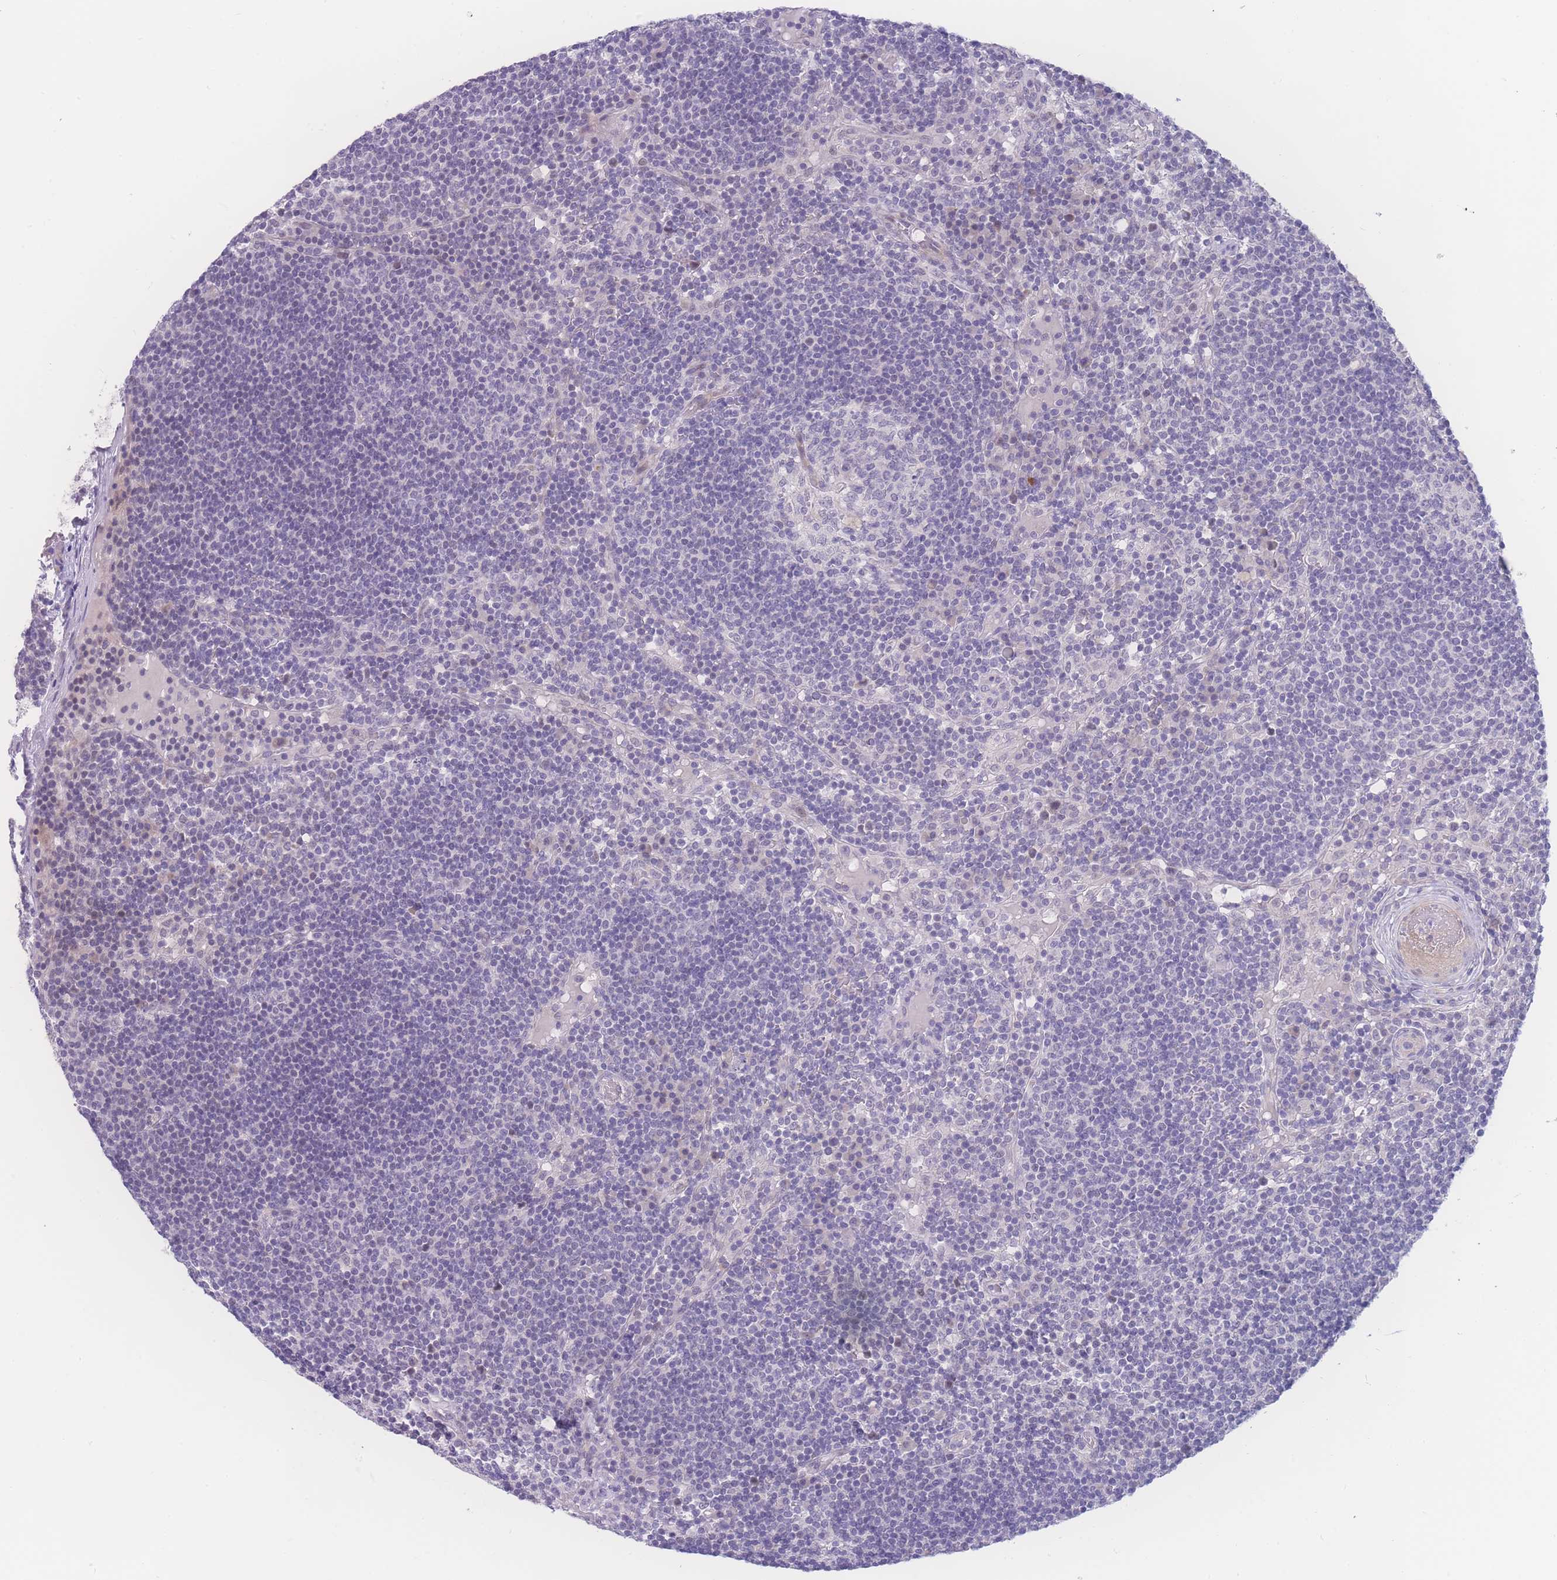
{"staining": {"intensity": "negative", "quantity": "none", "location": "none"}, "tissue": "lymph node", "cell_type": "Germinal center cells", "image_type": "normal", "snomed": [{"axis": "morphology", "description": "Normal tissue, NOS"}, {"axis": "topography", "description": "Lymph node"}], "caption": "A photomicrograph of human lymph node is negative for staining in germinal center cells. (DAB immunohistochemistry (IHC) visualized using brightfield microscopy, high magnification).", "gene": "PRSS22", "patient": {"sex": "male", "age": 53}}